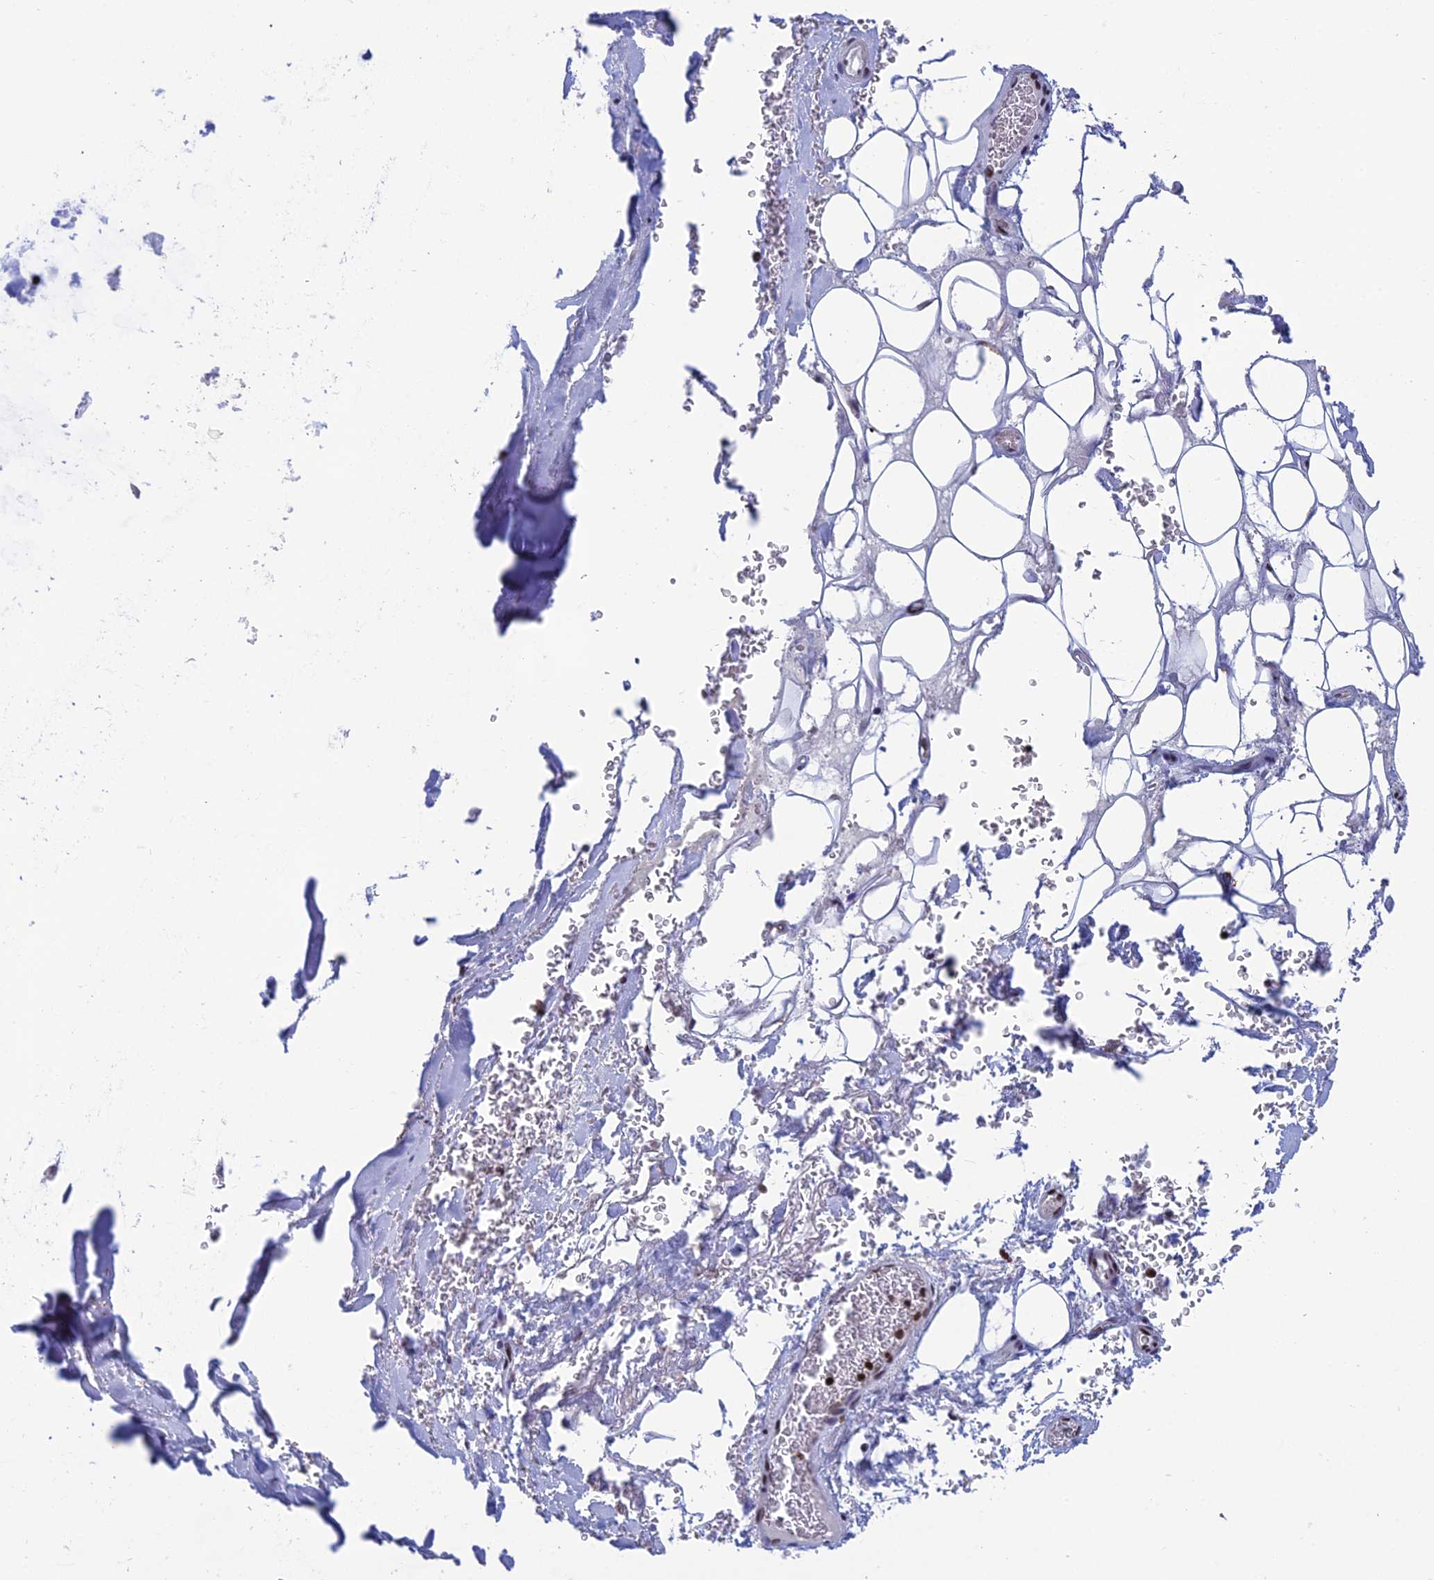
{"staining": {"intensity": "negative", "quantity": "none", "location": "none"}, "tissue": "adipose tissue", "cell_type": "Adipocytes", "image_type": "normal", "snomed": [{"axis": "morphology", "description": "Normal tissue, NOS"}, {"axis": "topography", "description": "Cartilage tissue"}], "caption": "Adipocytes are negative for protein expression in unremarkable human adipose tissue. (DAB (3,3'-diaminobenzidine) IHC visualized using brightfield microscopy, high magnification).", "gene": "AFF3", "patient": {"sex": "female", "age": 63}}